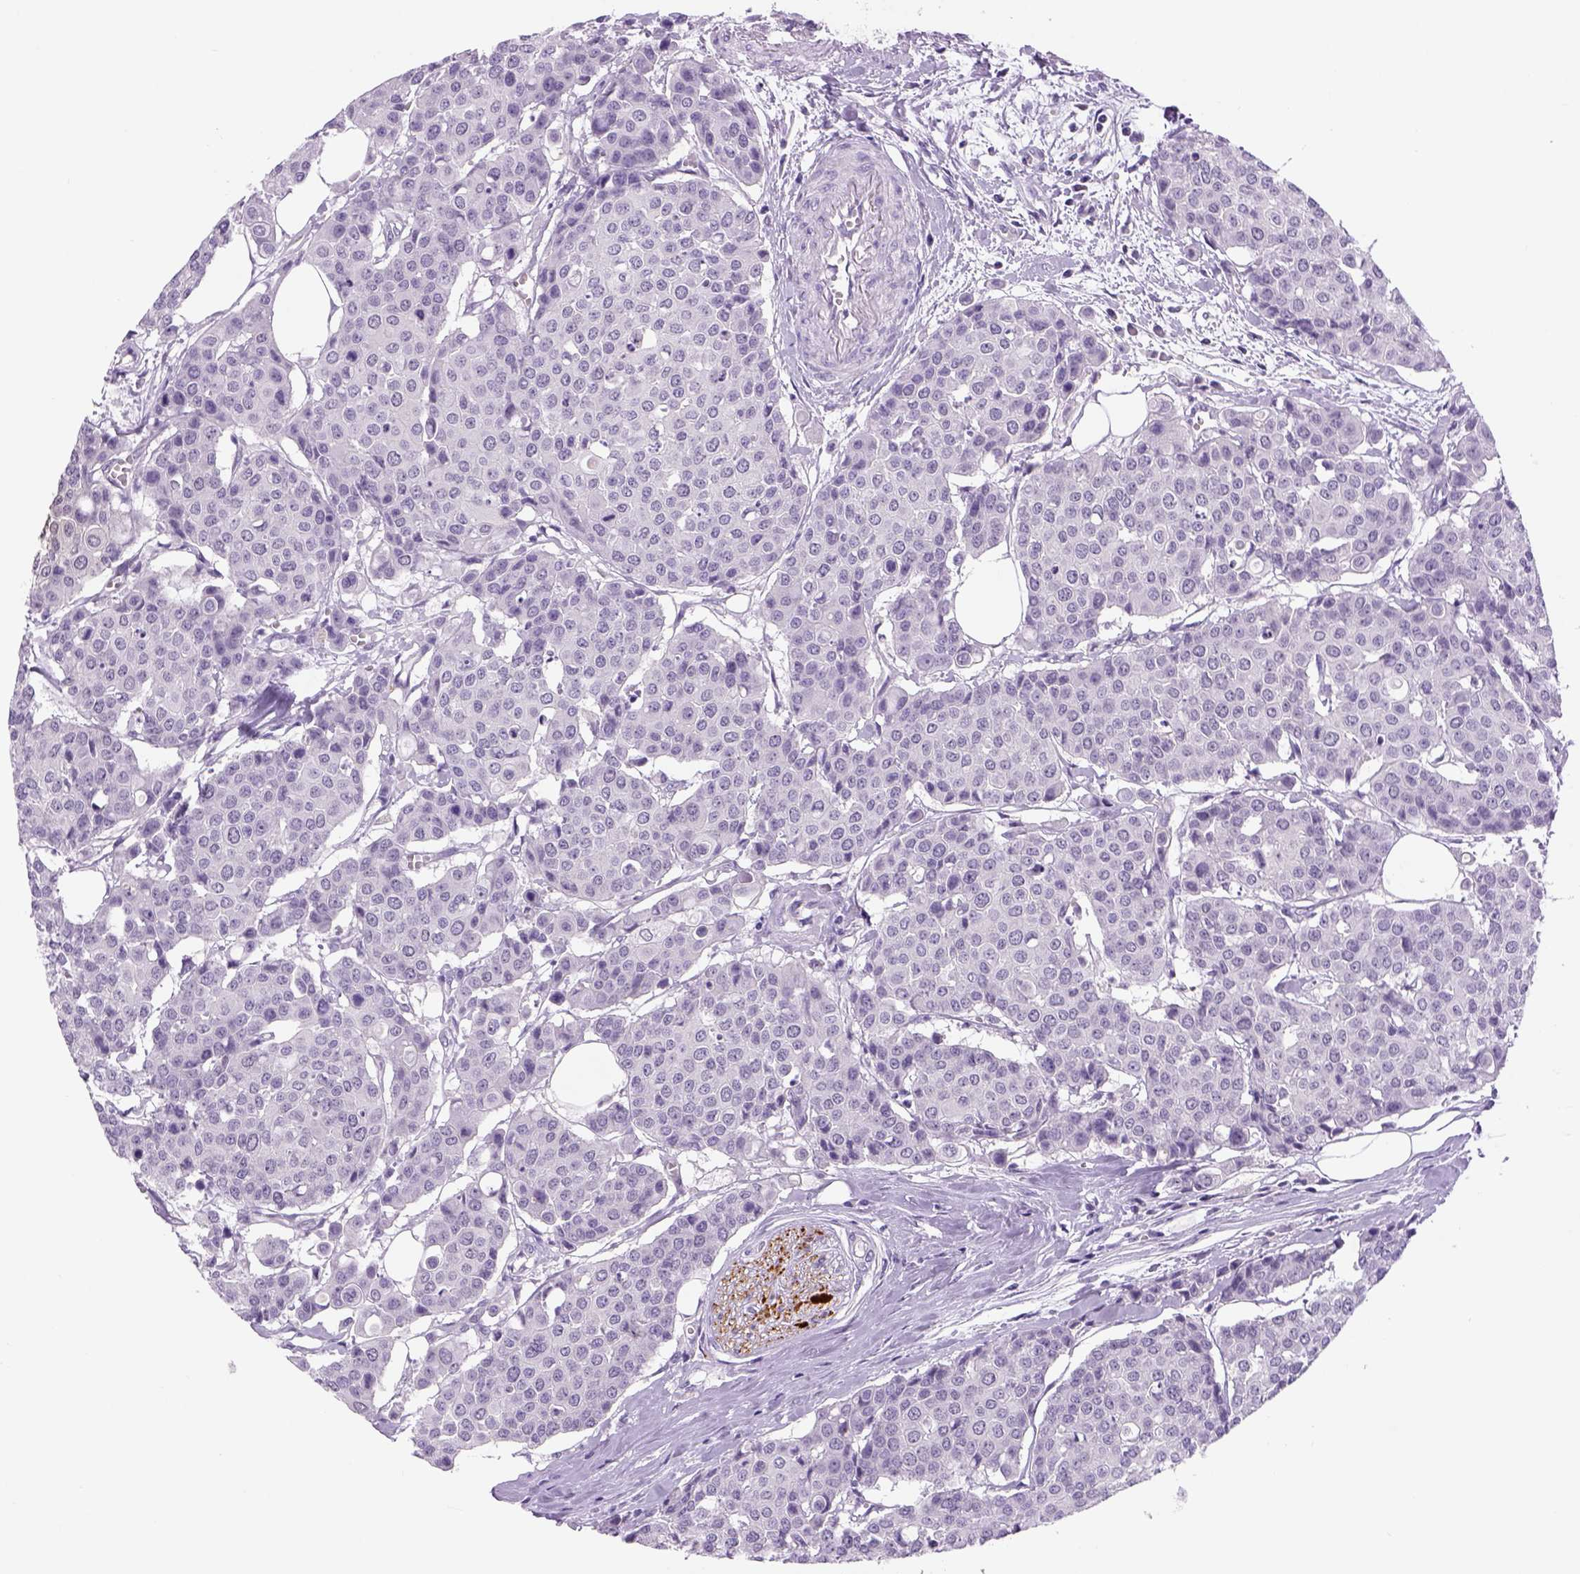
{"staining": {"intensity": "negative", "quantity": "none", "location": "none"}, "tissue": "carcinoid", "cell_type": "Tumor cells", "image_type": "cancer", "snomed": [{"axis": "morphology", "description": "Carcinoid, malignant, NOS"}, {"axis": "topography", "description": "Colon"}], "caption": "Protein analysis of carcinoid displays no significant staining in tumor cells.", "gene": "DBH", "patient": {"sex": "male", "age": 81}}